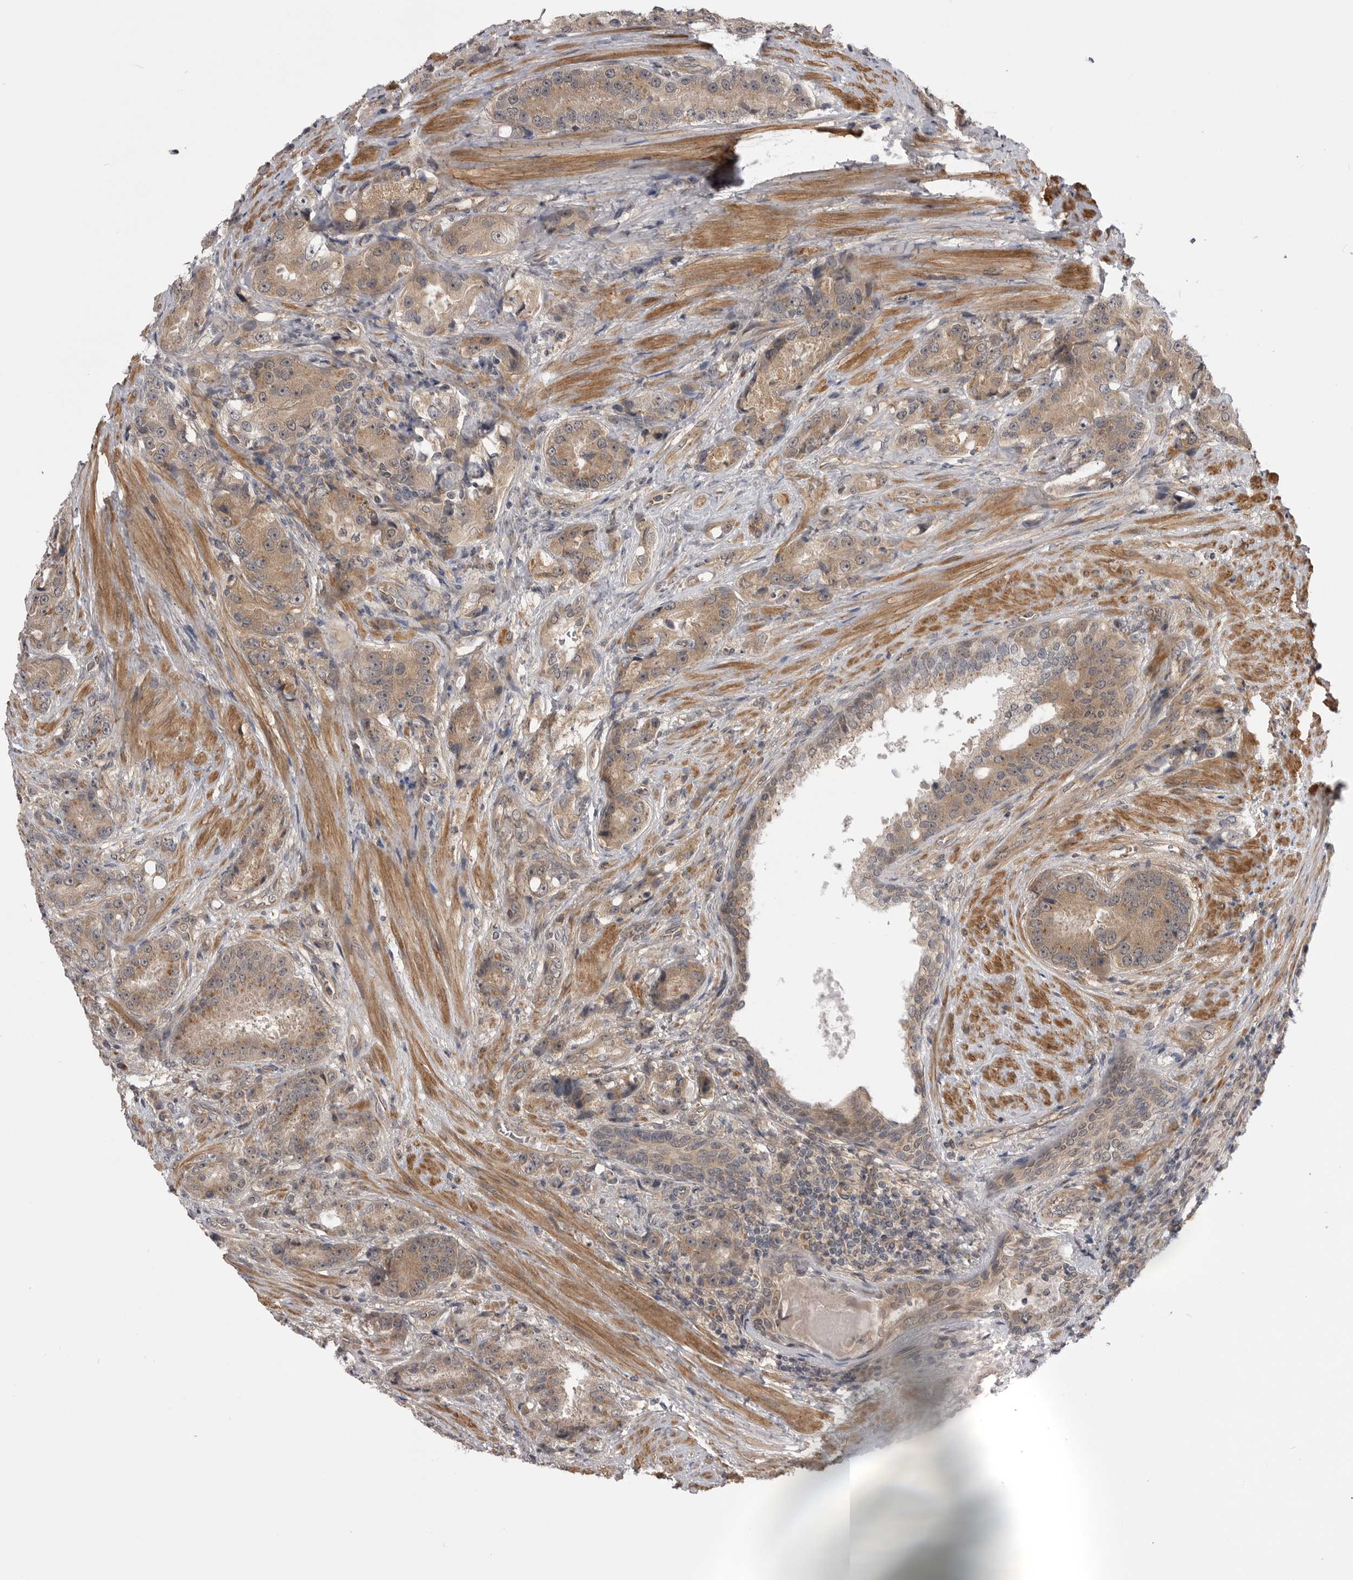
{"staining": {"intensity": "moderate", "quantity": ">75%", "location": "cytoplasmic/membranous"}, "tissue": "prostate cancer", "cell_type": "Tumor cells", "image_type": "cancer", "snomed": [{"axis": "morphology", "description": "Adenocarcinoma, High grade"}, {"axis": "topography", "description": "Prostate"}], "caption": "This is an image of IHC staining of prostate cancer, which shows moderate staining in the cytoplasmic/membranous of tumor cells.", "gene": "PDCL", "patient": {"sex": "male", "age": 60}}